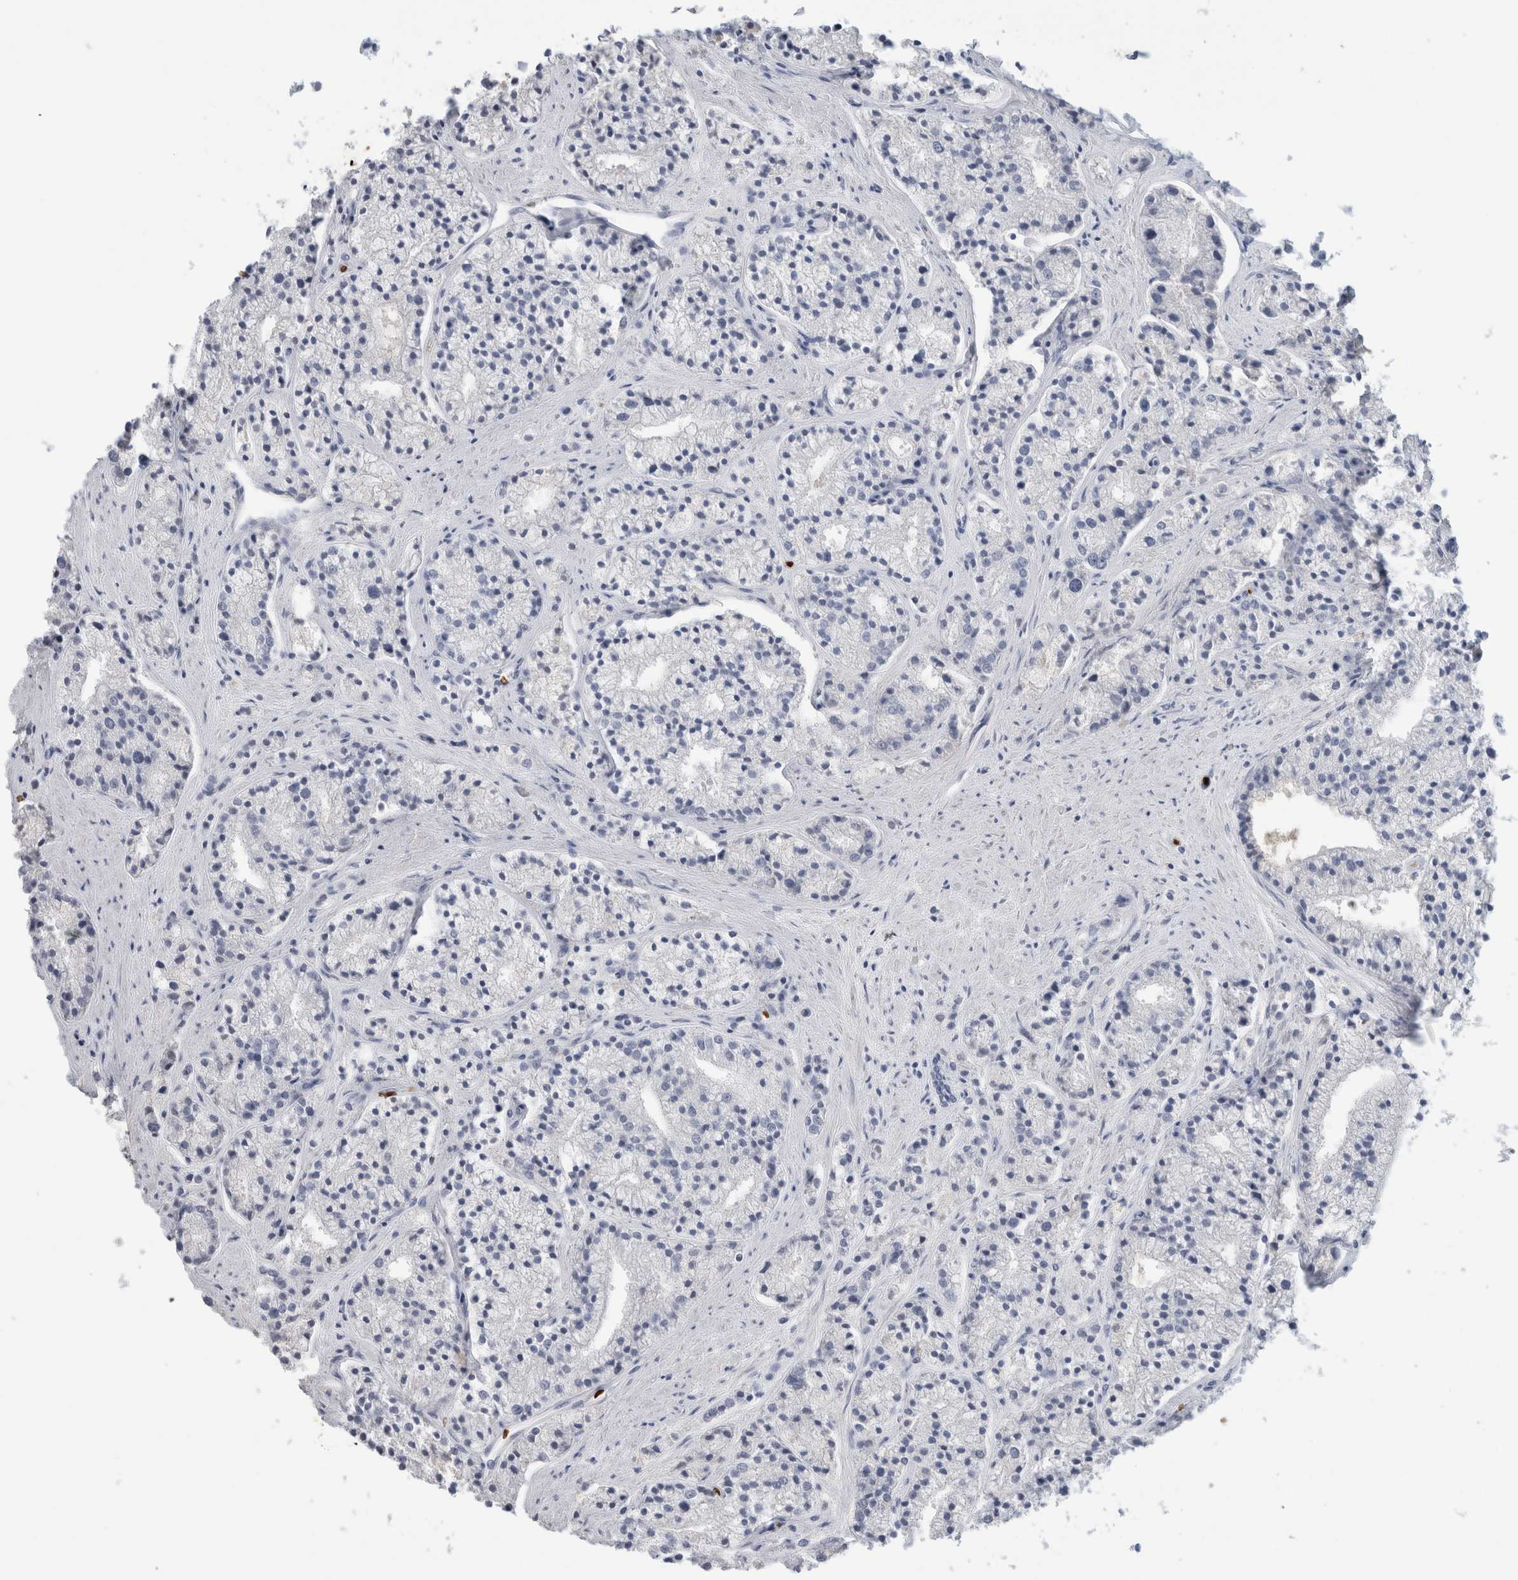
{"staining": {"intensity": "negative", "quantity": "none", "location": "none"}, "tissue": "prostate cancer", "cell_type": "Tumor cells", "image_type": "cancer", "snomed": [{"axis": "morphology", "description": "Adenocarcinoma, High grade"}, {"axis": "topography", "description": "Prostate"}], "caption": "The photomicrograph exhibits no significant expression in tumor cells of prostate cancer.", "gene": "CA1", "patient": {"sex": "male", "age": 50}}